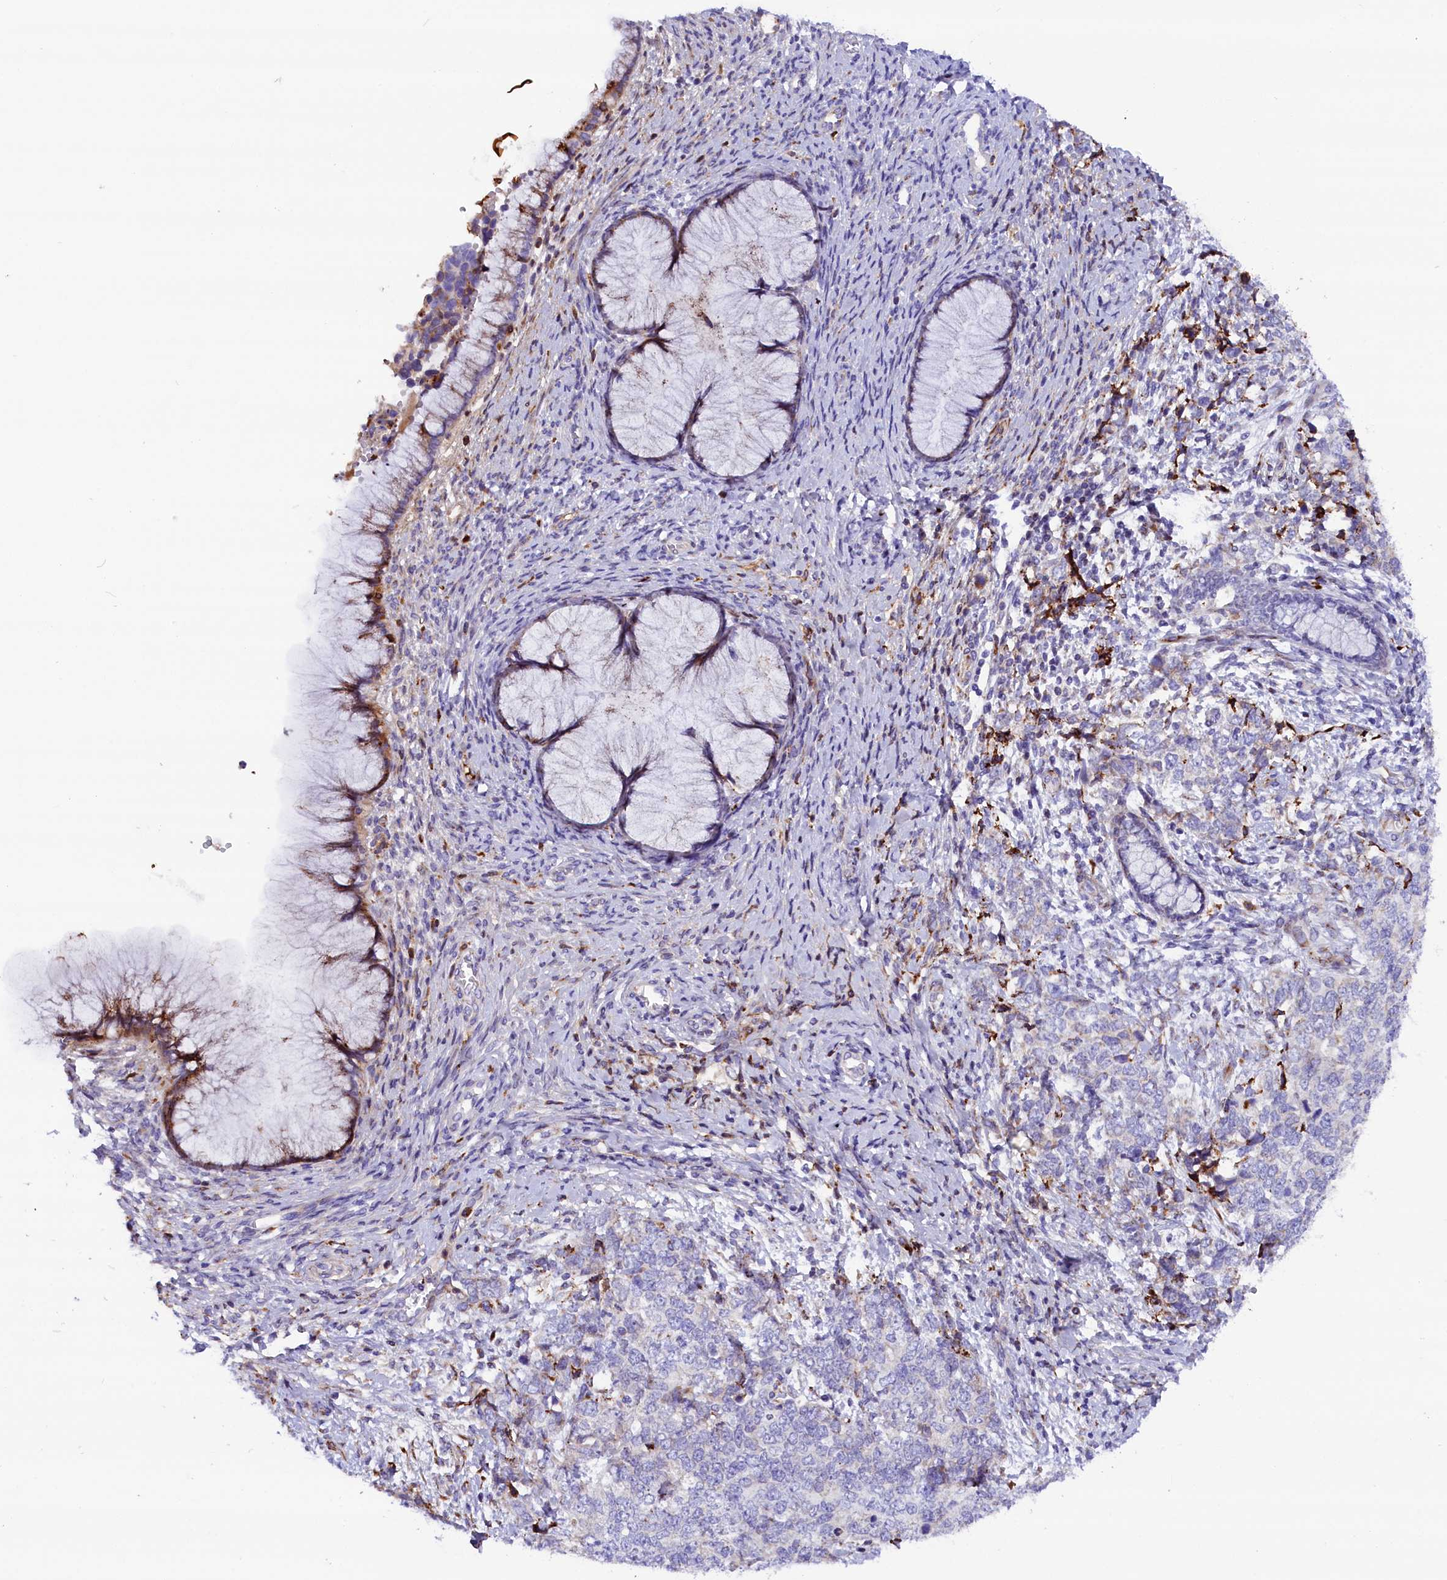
{"staining": {"intensity": "negative", "quantity": "none", "location": "none"}, "tissue": "cervical cancer", "cell_type": "Tumor cells", "image_type": "cancer", "snomed": [{"axis": "morphology", "description": "Squamous cell carcinoma, NOS"}, {"axis": "topography", "description": "Cervix"}], "caption": "Tumor cells show no significant positivity in squamous cell carcinoma (cervical).", "gene": "CMTR2", "patient": {"sex": "female", "age": 63}}